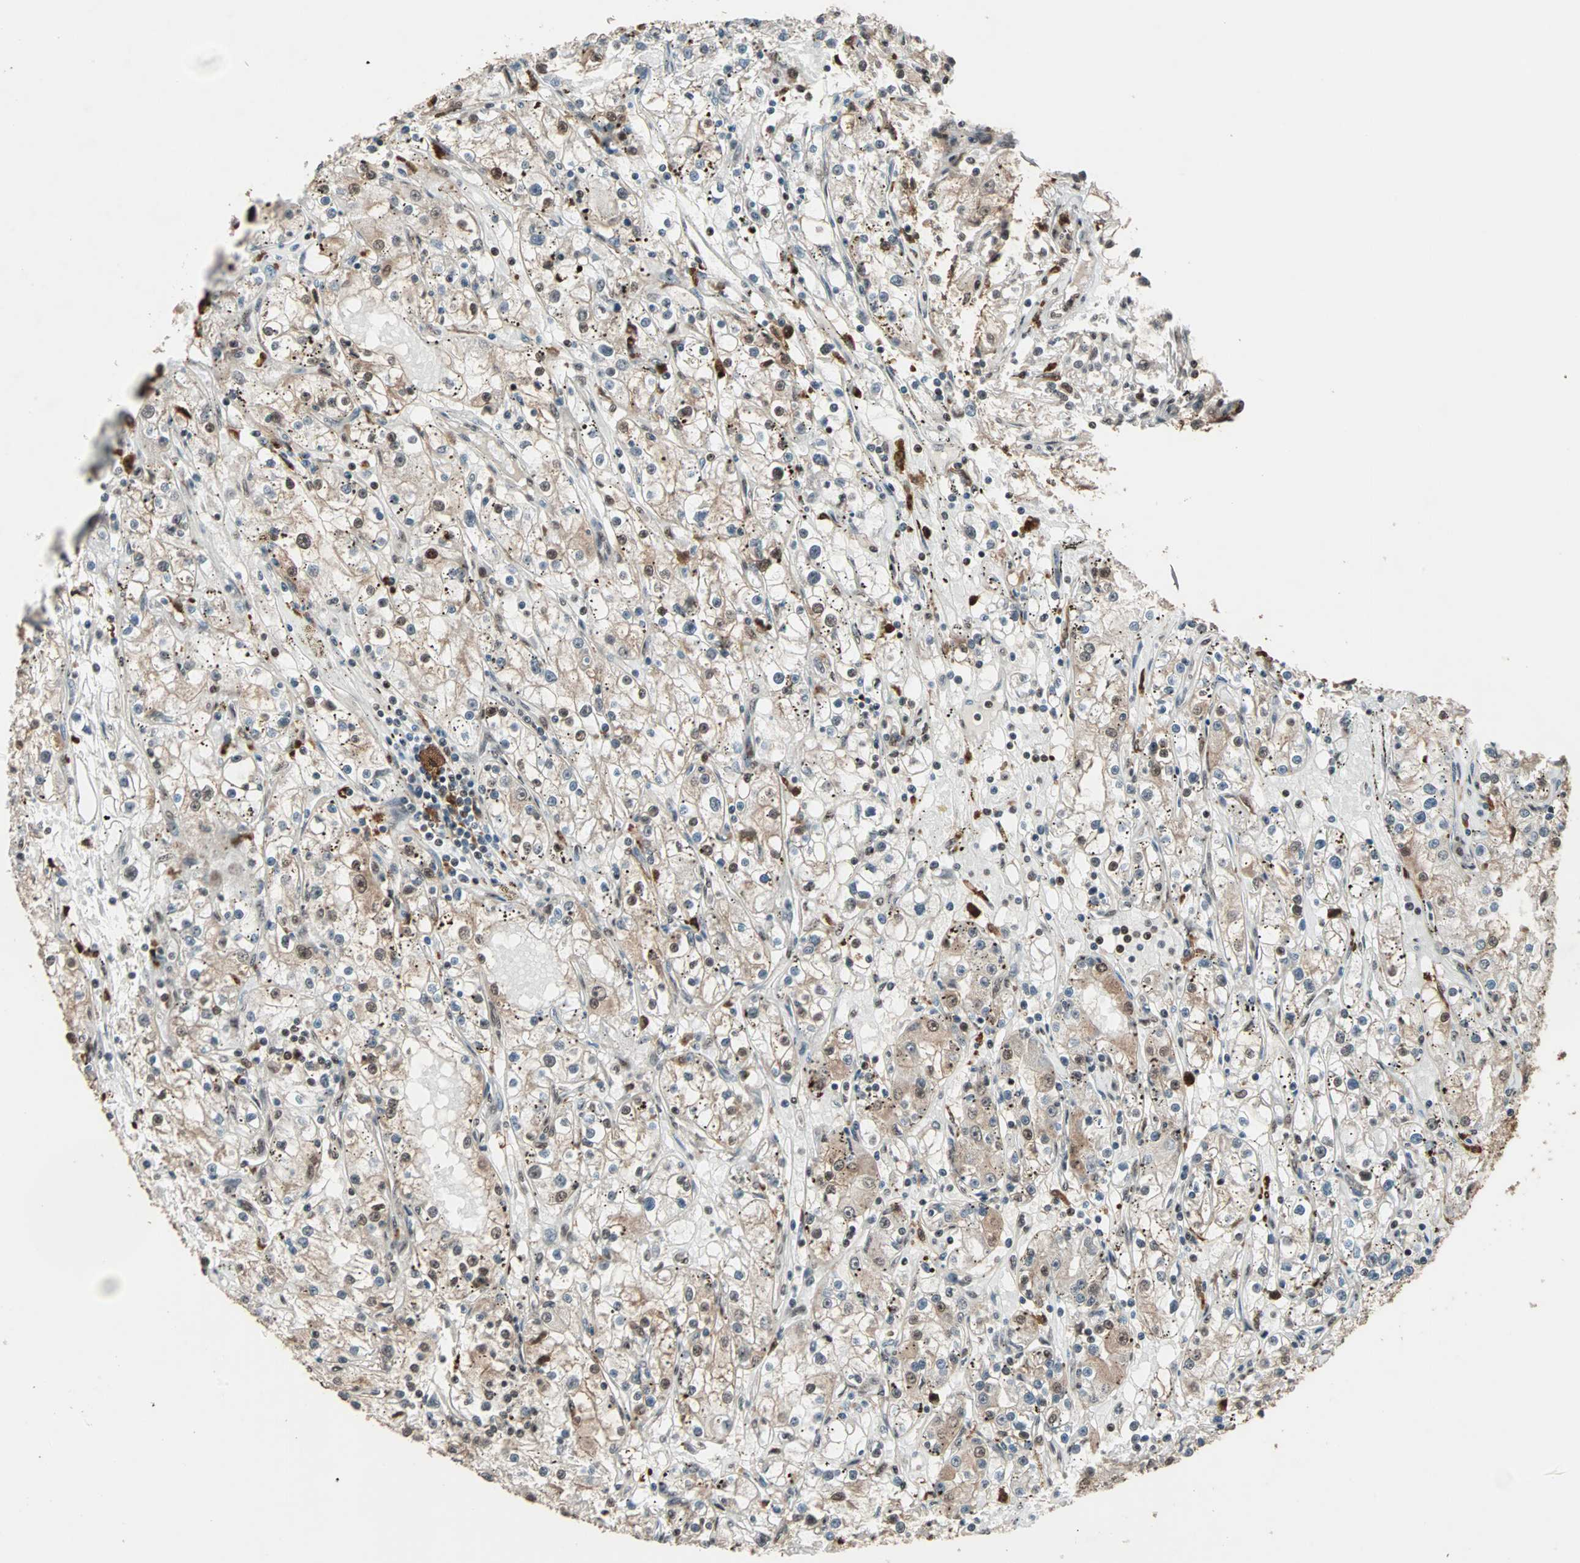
{"staining": {"intensity": "moderate", "quantity": "25%-75%", "location": "cytoplasmic/membranous,nuclear"}, "tissue": "renal cancer", "cell_type": "Tumor cells", "image_type": "cancer", "snomed": [{"axis": "morphology", "description": "Adenocarcinoma, NOS"}, {"axis": "topography", "description": "Kidney"}], "caption": "IHC micrograph of neoplastic tissue: human renal adenocarcinoma stained using immunohistochemistry (IHC) exhibits medium levels of moderate protein expression localized specifically in the cytoplasmic/membranous and nuclear of tumor cells, appearing as a cytoplasmic/membranous and nuclear brown color.", "gene": "ZNF44", "patient": {"sex": "male", "age": 56}}